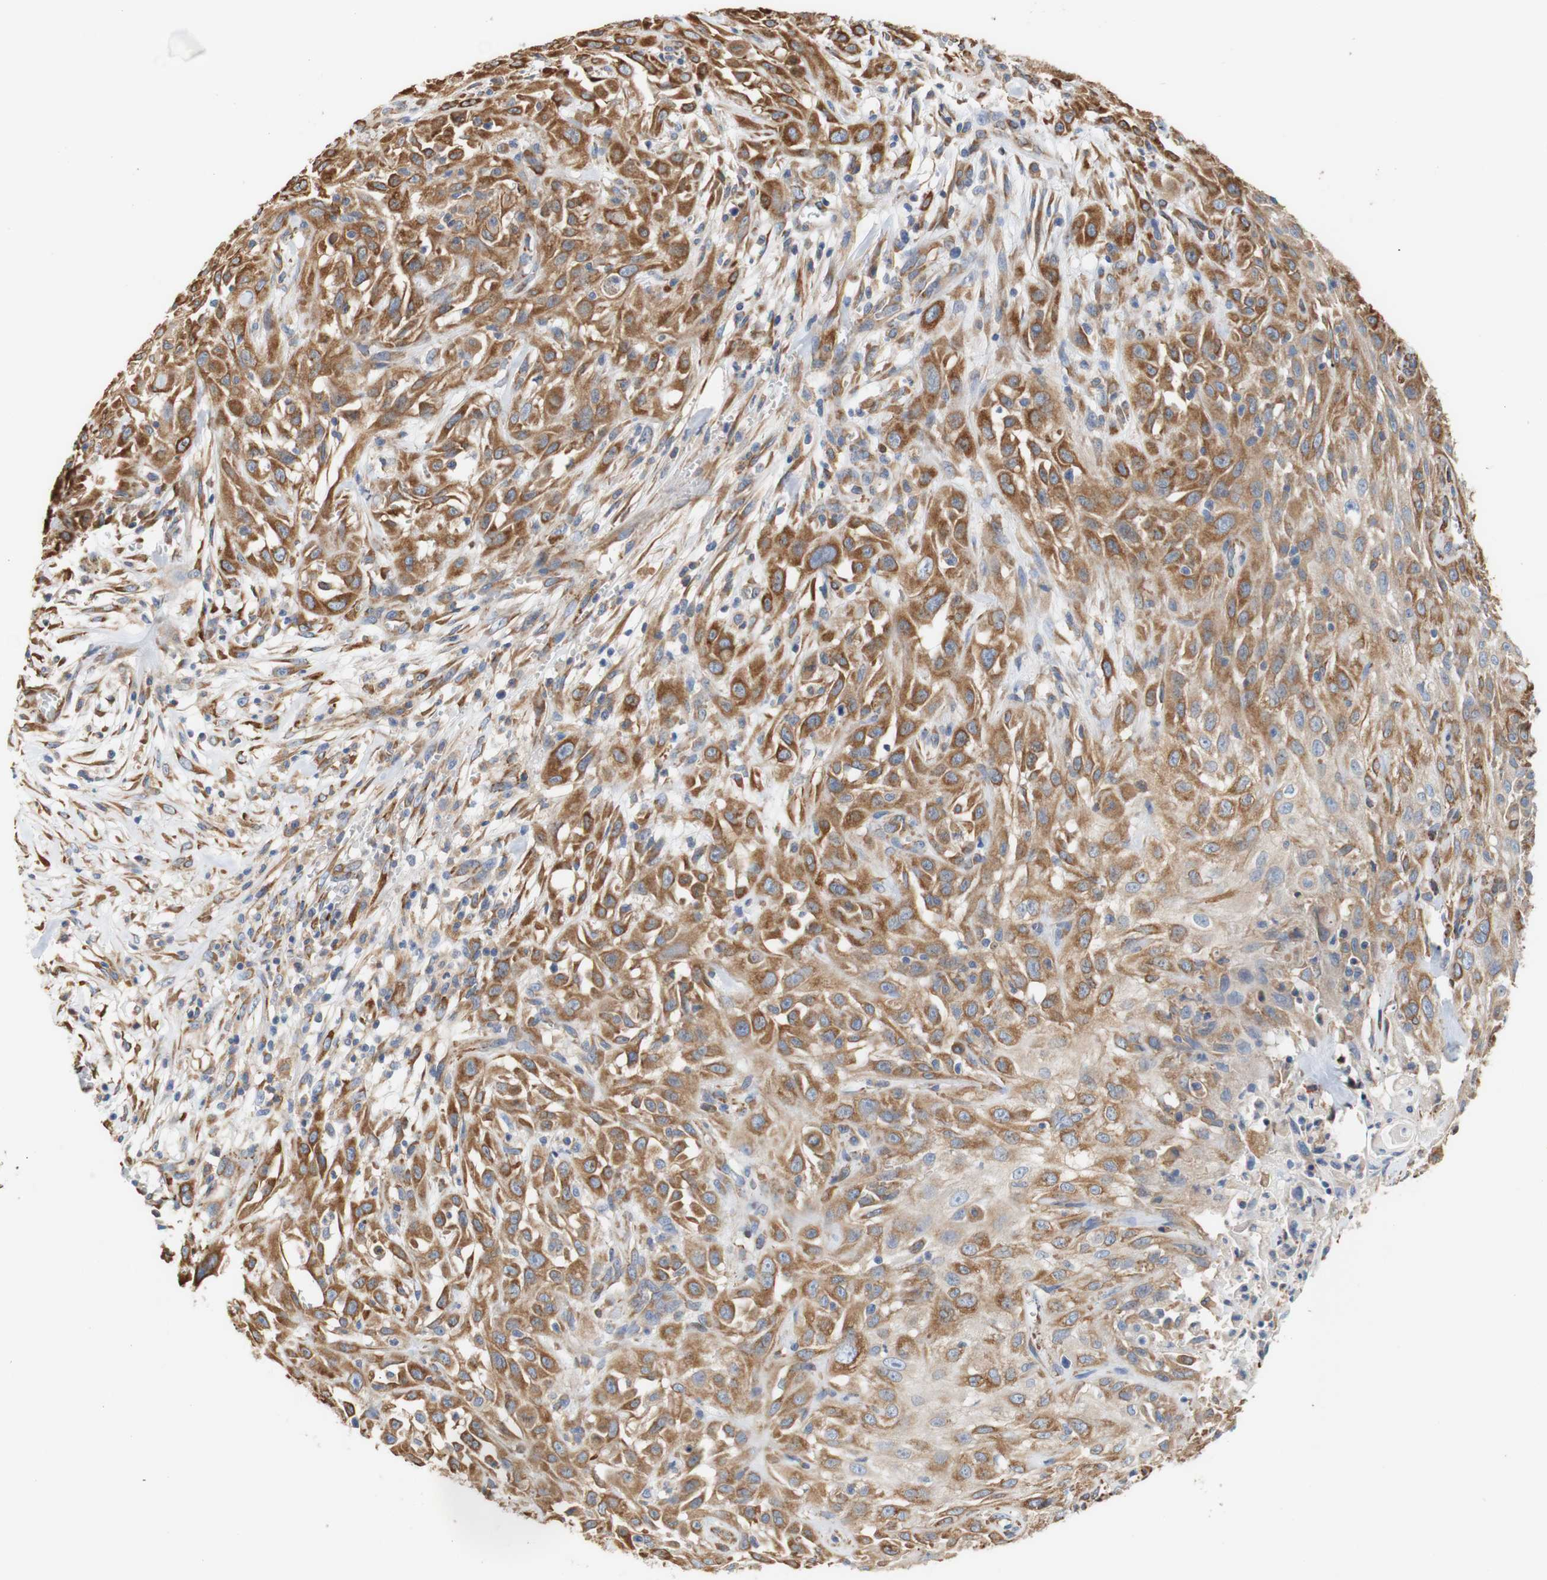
{"staining": {"intensity": "moderate", "quantity": ">75%", "location": "cytoplasmic/membranous"}, "tissue": "skin cancer", "cell_type": "Tumor cells", "image_type": "cancer", "snomed": [{"axis": "morphology", "description": "Squamous cell carcinoma, NOS"}, {"axis": "topography", "description": "Skin"}], "caption": "DAB (3,3'-diaminobenzidine) immunohistochemical staining of human skin cancer exhibits moderate cytoplasmic/membranous protein expression in about >75% of tumor cells. (DAB IHC with brightfield microscopy, high magnification).", "gene": "EIF2AK4", "patient": {"sex": "male", "age": 75}}